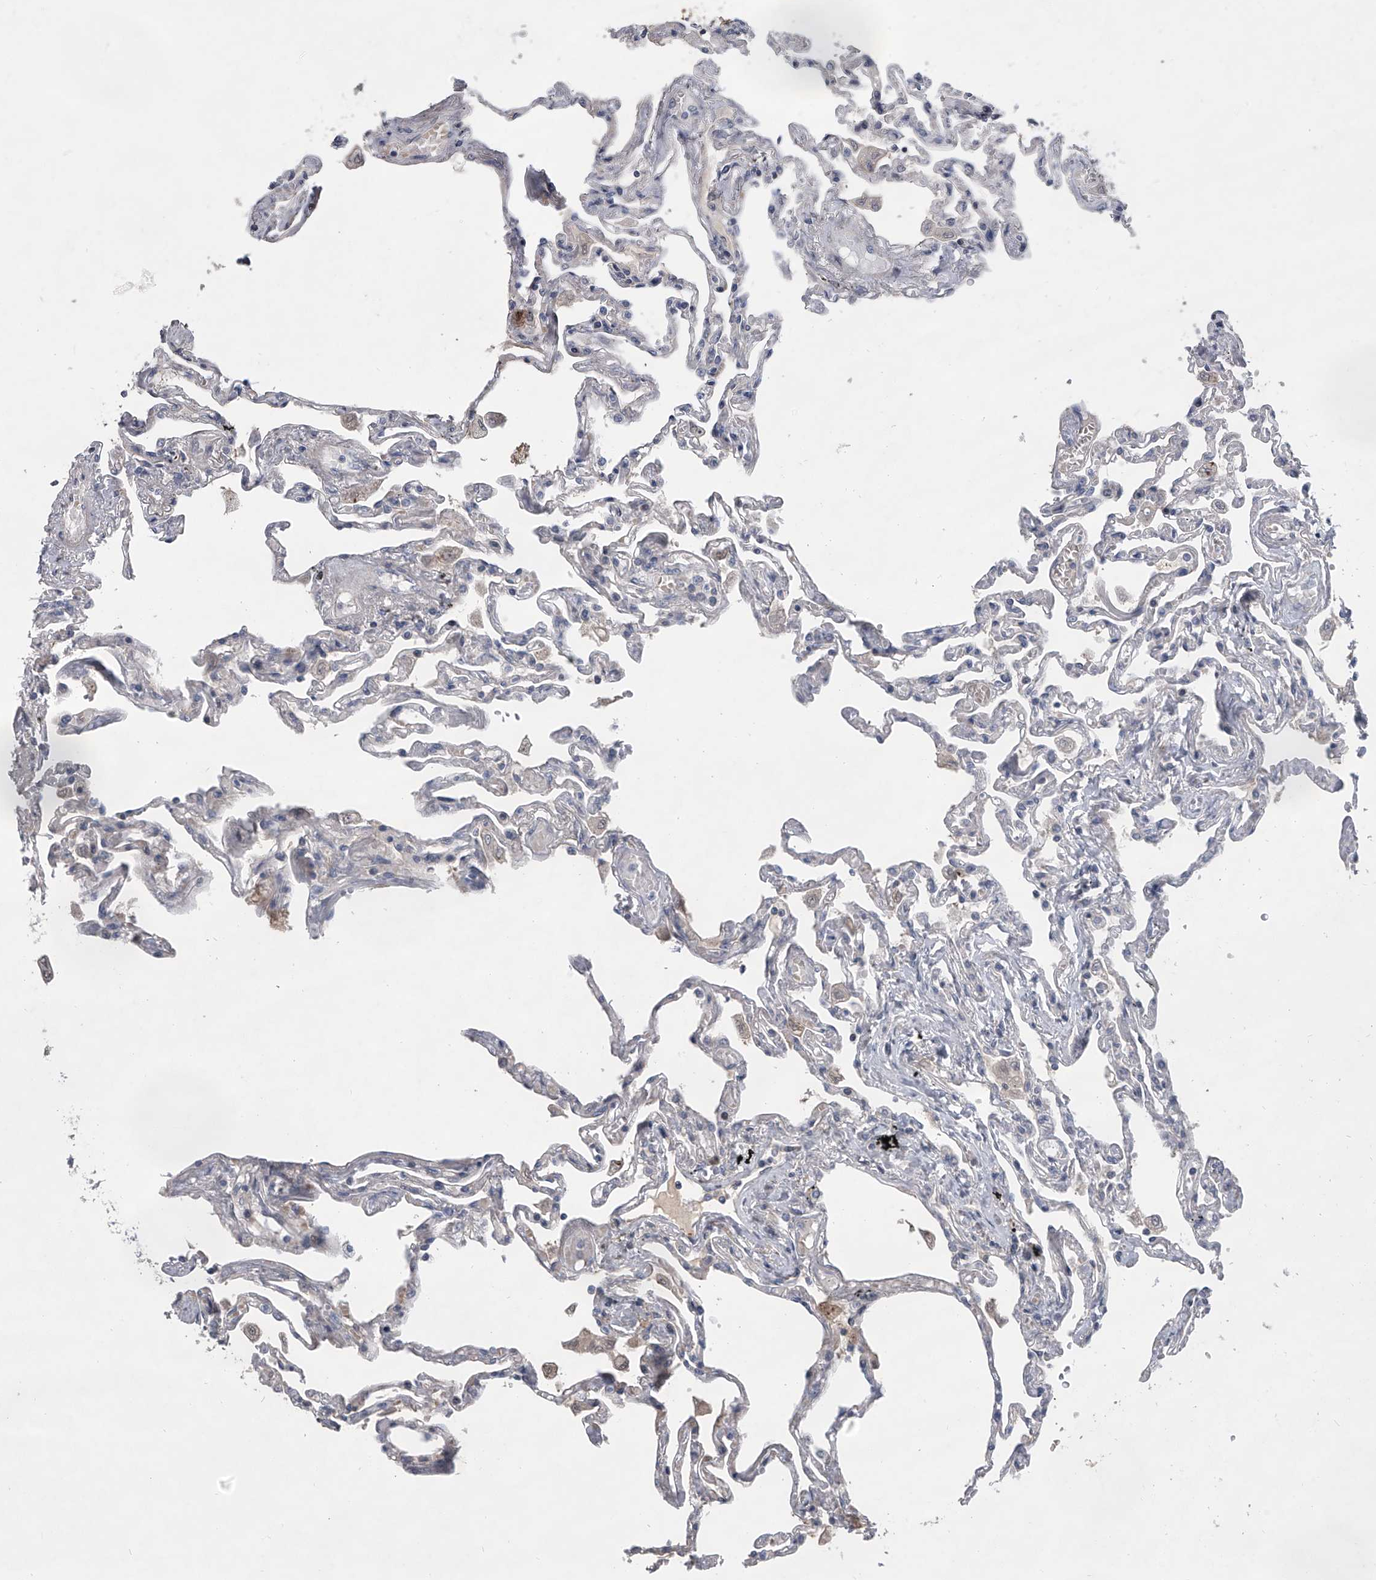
{"staining": {"intensity": "negative", "quantity": "none", "location": "none"}, "tissue": "lung", "cell_type": "Alveolar cells", "image_type": "normal", "snomed": [{"axis": "morphology", "description": "Normal tissue, NOS"}, {"axis": "topography", "description": "Lung"}], "caption": "Human lung stained for a protein using immunohistochemistry reveals no expression in alveolar cells.", "gene": "HEATR6", "patient": {"sex": "female", "age": 67}}